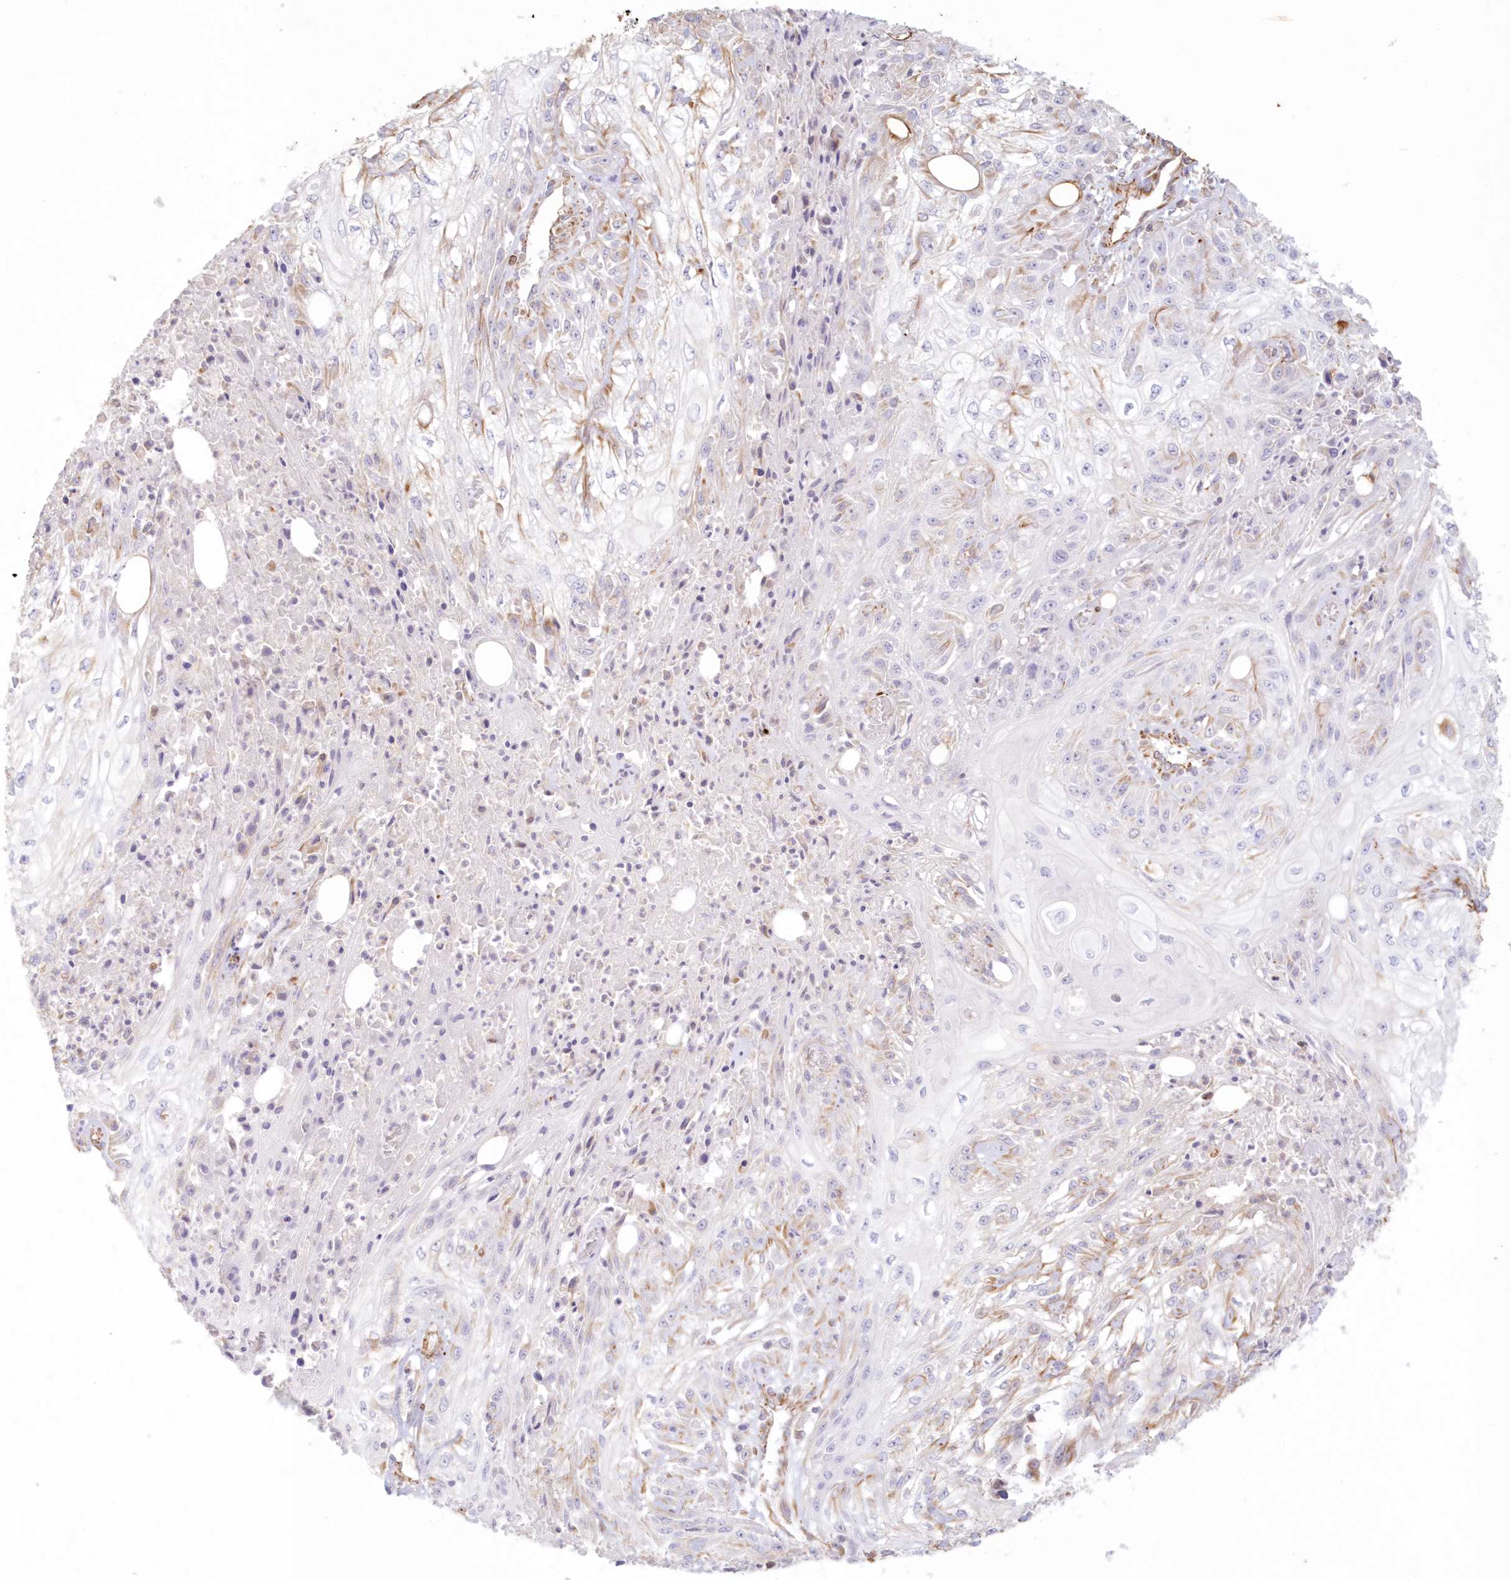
{"staining": {"intensity": "weak", "quantity": "<25%", "location": "cytoplasmic/membranous"}, "tissue": "skin cancer", "cell_type": "Tumor cells", "image_type": "cancer", "snomed": [{"axis": "morphology", "description": "Squamous cell carcinoma, NOS"}, {"axis": "morphology", "description": "Squamous cell carcinoma, metastatic, NOS"}, {"axis": "topography", "description": "Skin"}, {"axis": "topography", "description": "Lymph node"}], "caption": "High power microscopy micrograph of an IHC micrograph of skin cancer (metastatic squamous cell carcinoma), revealing no significant positivity in tumor cells. (DAB (3,3'-diaminobenzidine) IHC with hematoxylin counter stain).", "gene": "DMRTB1", "patient": {"sex": "male", "age": 75}}